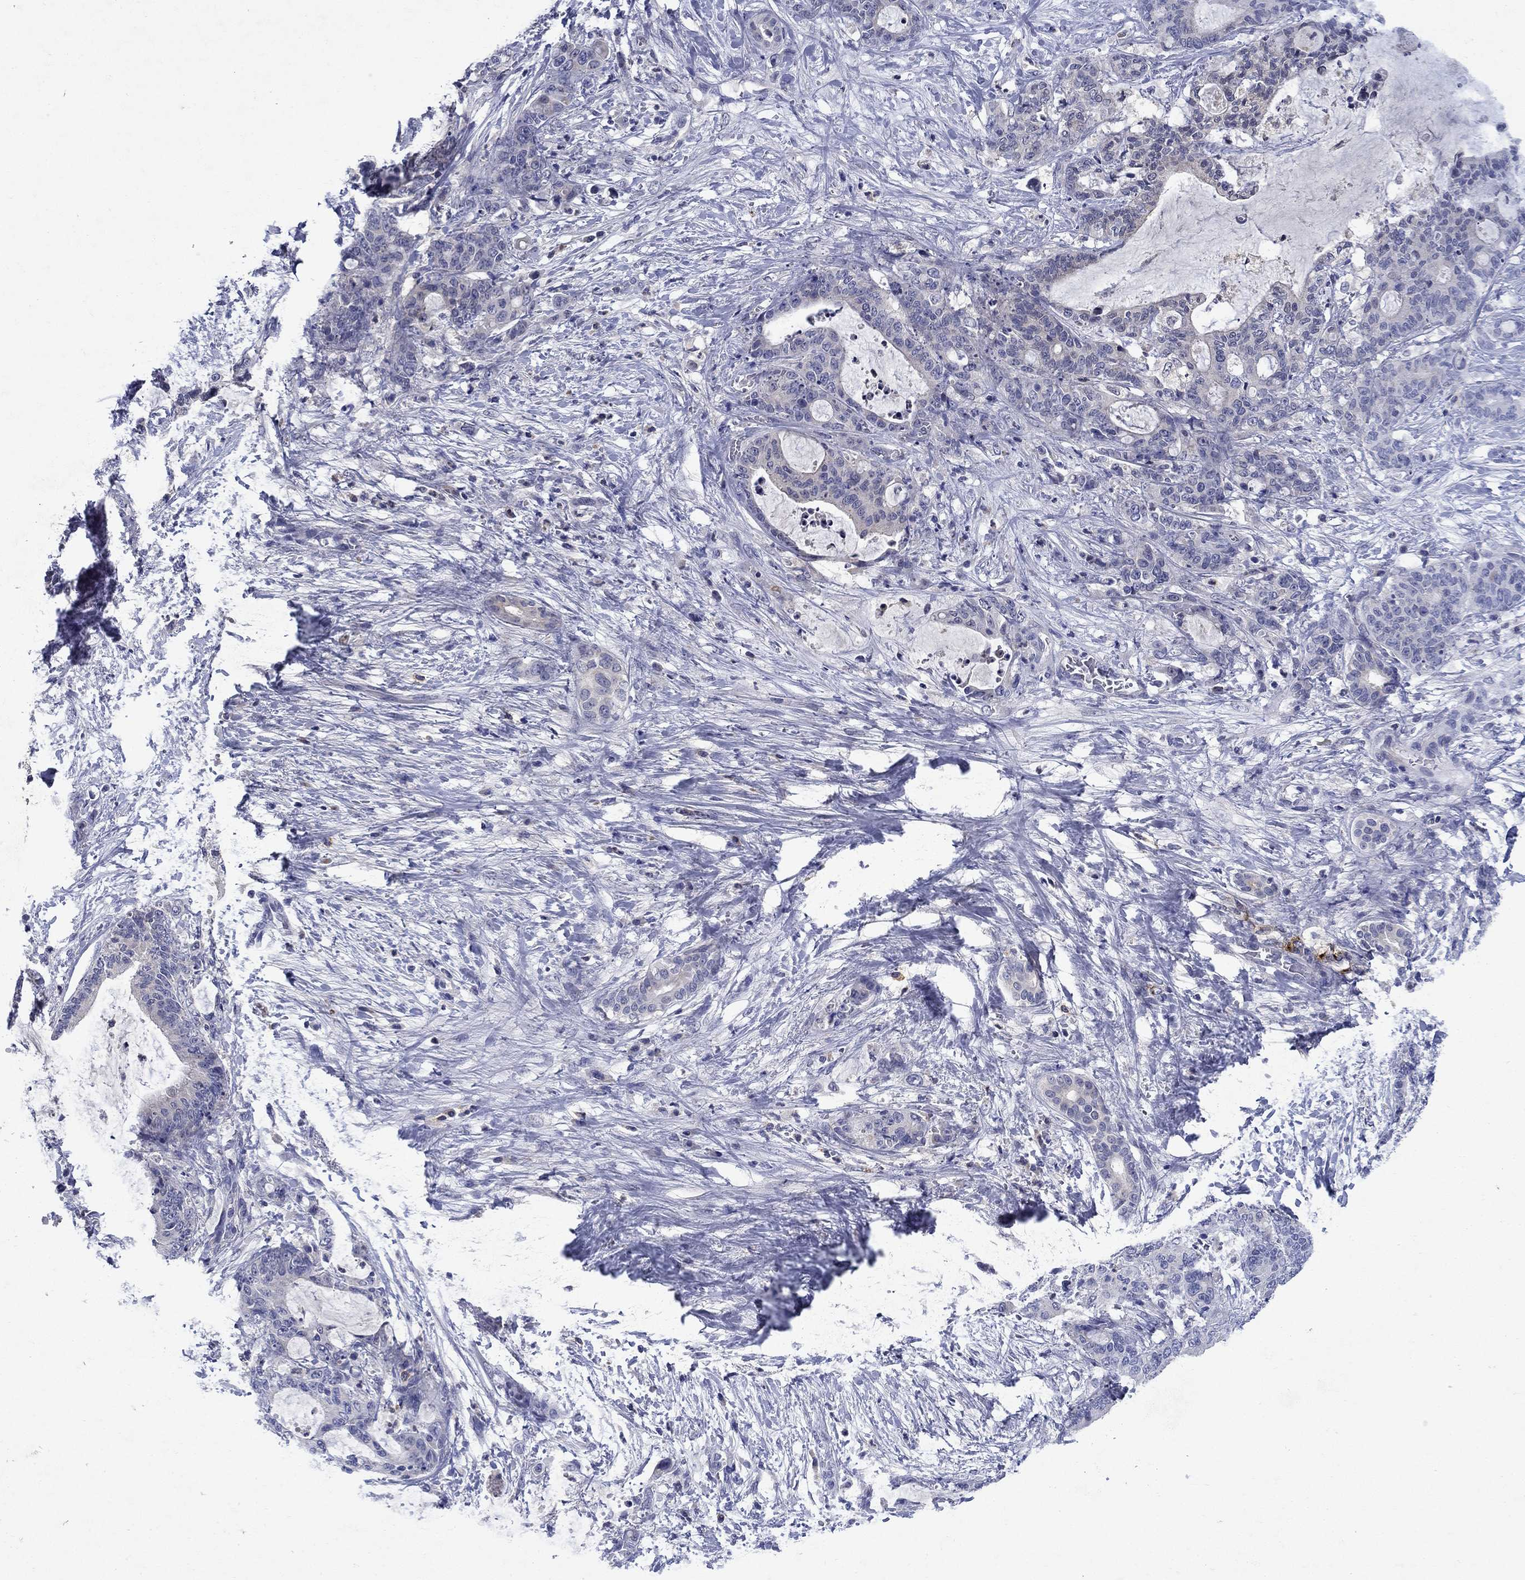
{"staining": {"intensity": "negative", "quantity": "none", "location": "none"}, "tissue": "liver cancer", "cell_type": "Tumor cells", "image_type": "cancer", "snomed": [{"axis": "morphology", "description": "Cholangiocarcinoma"}, {"axis": "topography", "description": "Liver"}], "caption": "DAB (3,3'-diaminobenzidine) immunohistochemical staining of cholangiocarcinoma (liver) reveals no significant positivity in tumor cells.", "gene": "STAB2", "patient": {"sex": "female", "age": 73}}